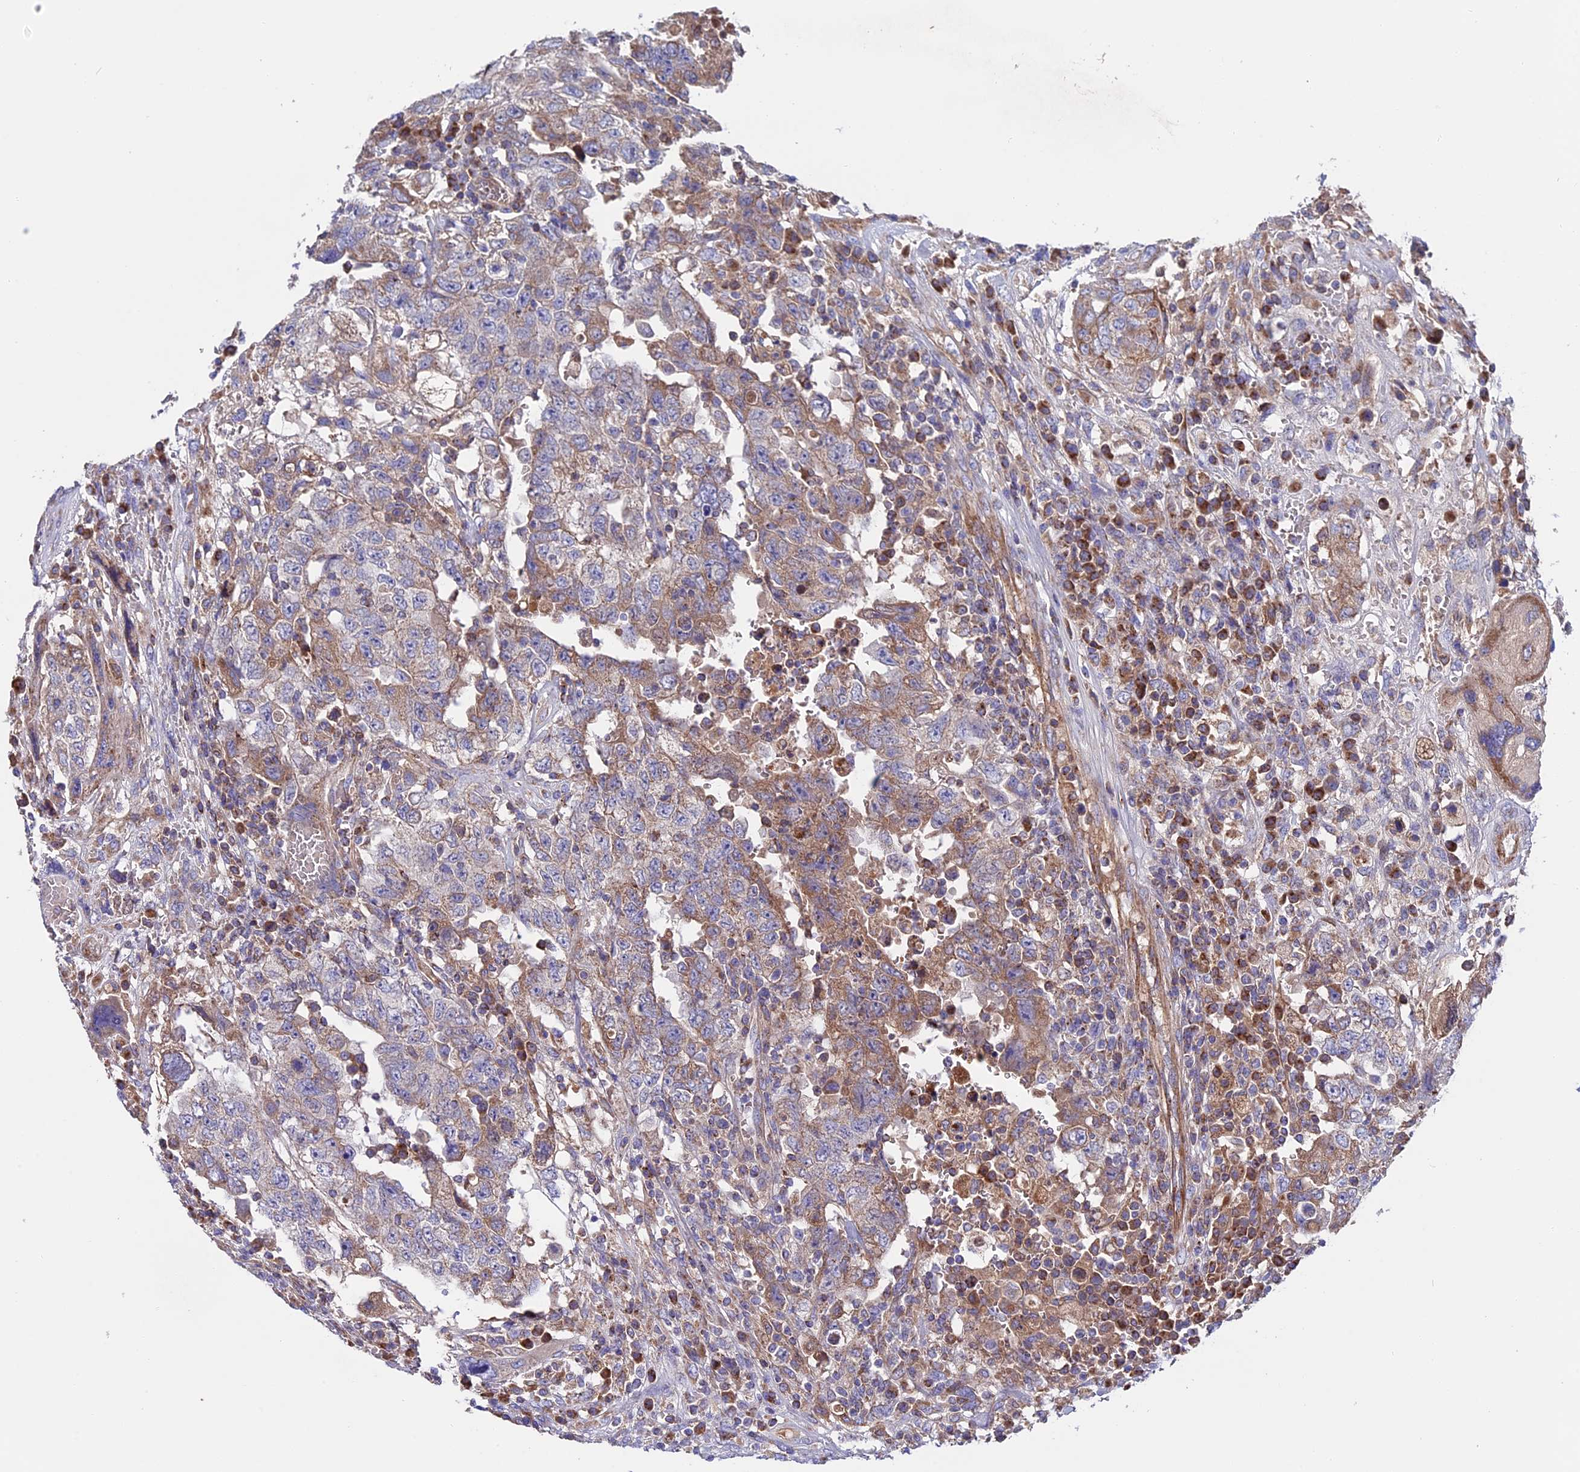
{"staining": {"intensity": "moderate", "quantity": "25%-75%", "location": "cytoplasmic/membranous"}, "tissue": "testis cancer", "cell_type": "Tumor cells", "image_type": "cancer", "snomed": [{"axis": "morphology", "description": "Carcinoma, Embryonal, NOS"}, {"axis": "topography", "description": "Testis"}], "caption": "Embryonal carcinoma (testis) tissue displays moderate cytoplasmic/membranous staining in about 25%-75% of tumor cells, visualized by immunohistochemistry.", "gene": "SLC15A5", "patient": {"sex": "male", "age": 26}}